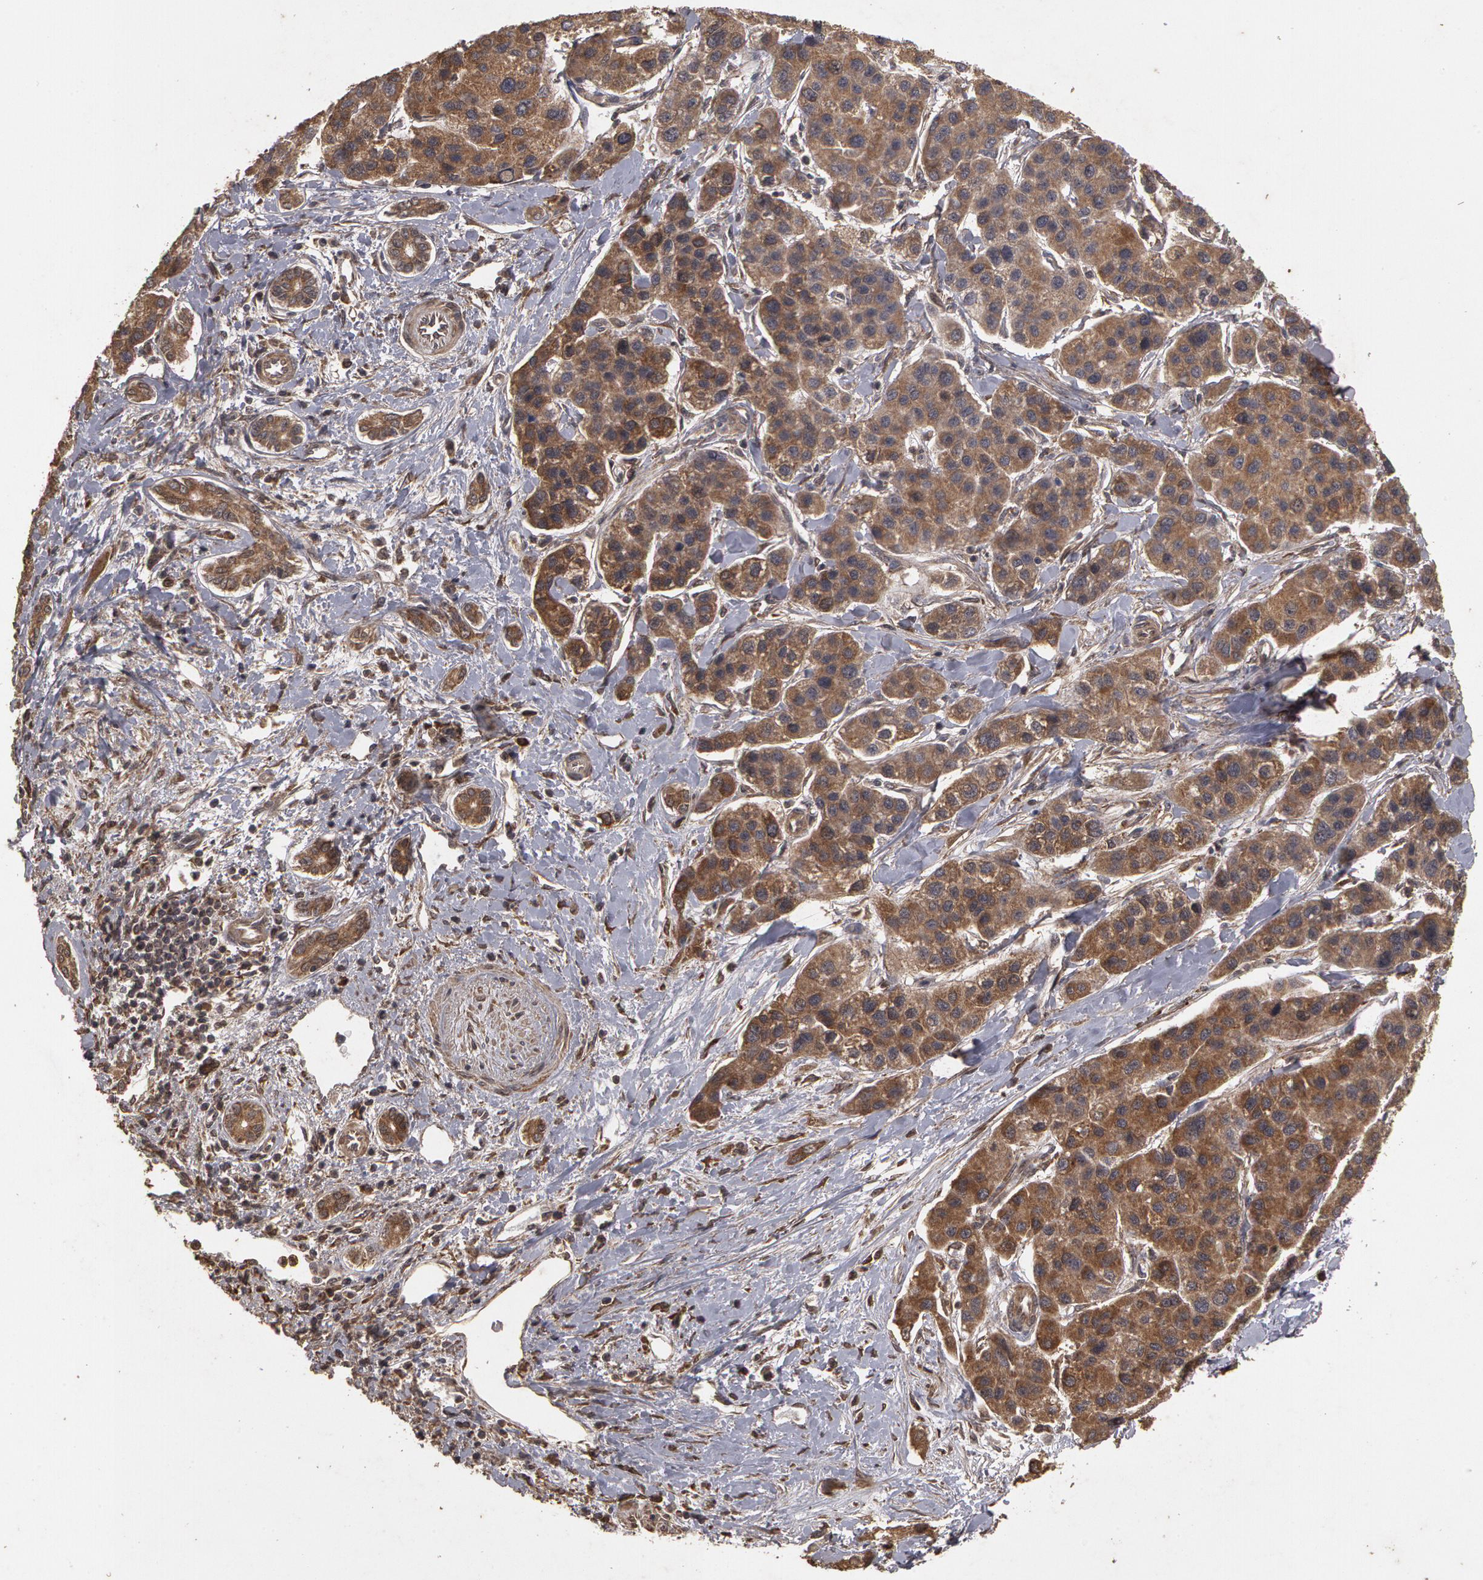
{"staining": {"intensity": "moderate", "quantity": ">75%", "location": "cytoplasmic/membranous"}, "tissue": "liver cancer", "cell_type": "Tumor cells", "image_type": "cancer", "snomed": [{"axis": "morphology", "description": "Carcinoma, Hepatocellular, NOS"}, {"axis": "topography", "description": "Liver"}], "caption": "An immunohistochemistry (IHC) photomicrograph of neoplastic tissue is shown. Protein staining in brown labels moderate cytoplasmic/membranous positivity in liver hepatocellular carcinoma within tumor cells.", "gene": "CALR", "patient": {"sex": "female", "age": 85}}